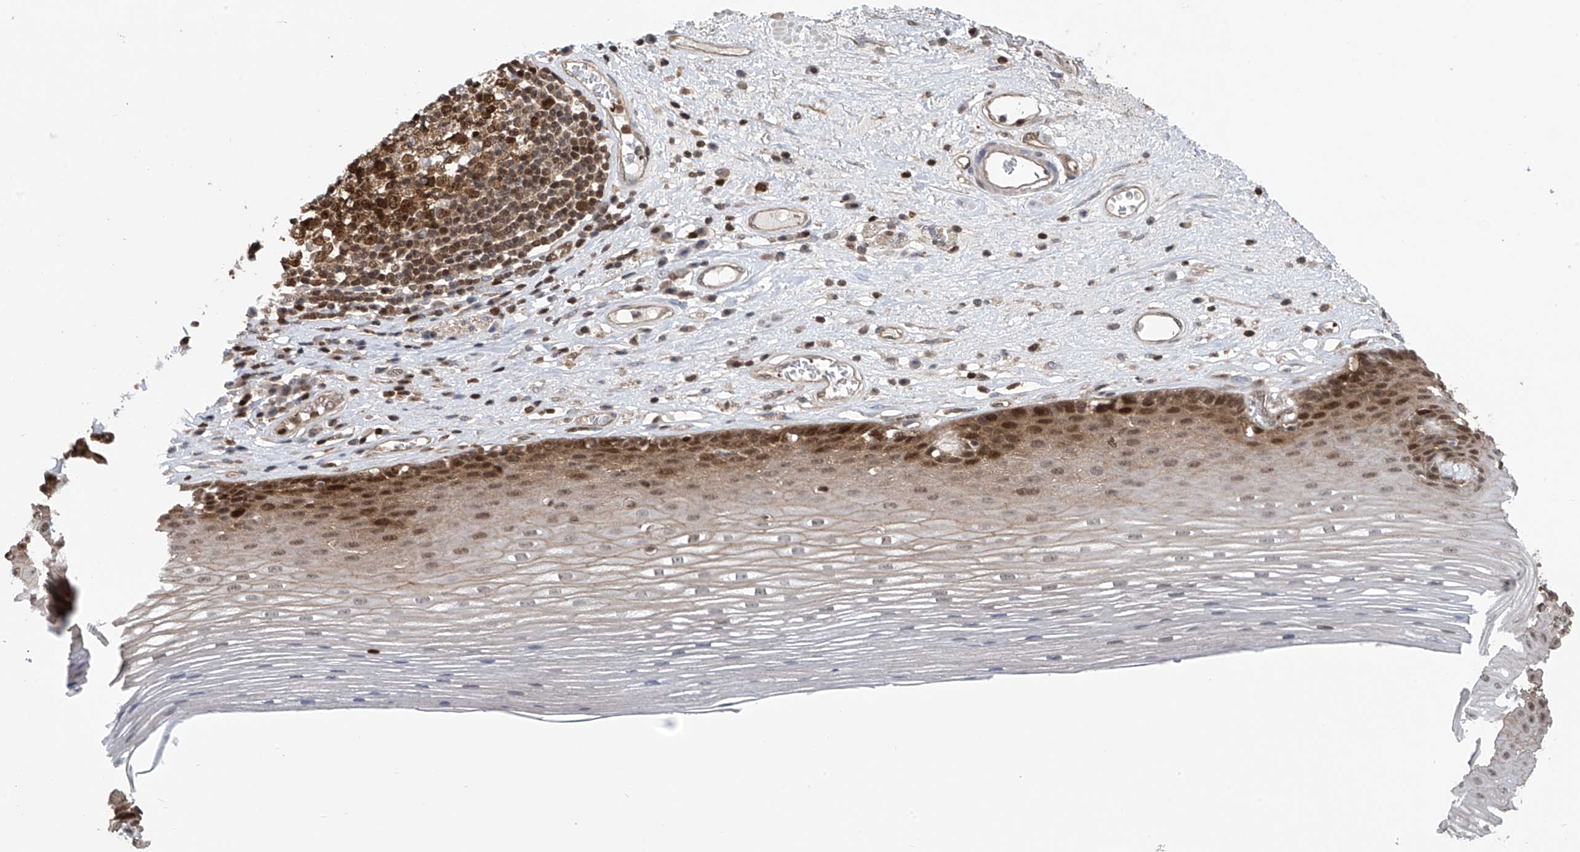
{"staining": {"intensity": "strong", "quantity": "25%-75%", "location": "cytoplasmic/membranous,nuclear"}, "tissue": "esophagus", "cell_type": "Squamous epithelial cells", "image_type": "normal", "snomed": [{"axis": "morphology", "description": "Normal tissue, NOS"}, {"axis": "topography", "description": "Esophagus"}], "caption": "Immunohistochemistry (DAB (3,3'-diaminobenzidine)) staining of unremarkable esophagus exhibits strong cytoplasmic/membranous,nuclear protein staining in about 25%-75% of squamous epithelial cells. (DAB (3,3'-diaminobenzidine) IHC with brightfield microscopy, high magnification).", "gene": "DNAJC9", "patient": {"sex": "male", "age": 62}}